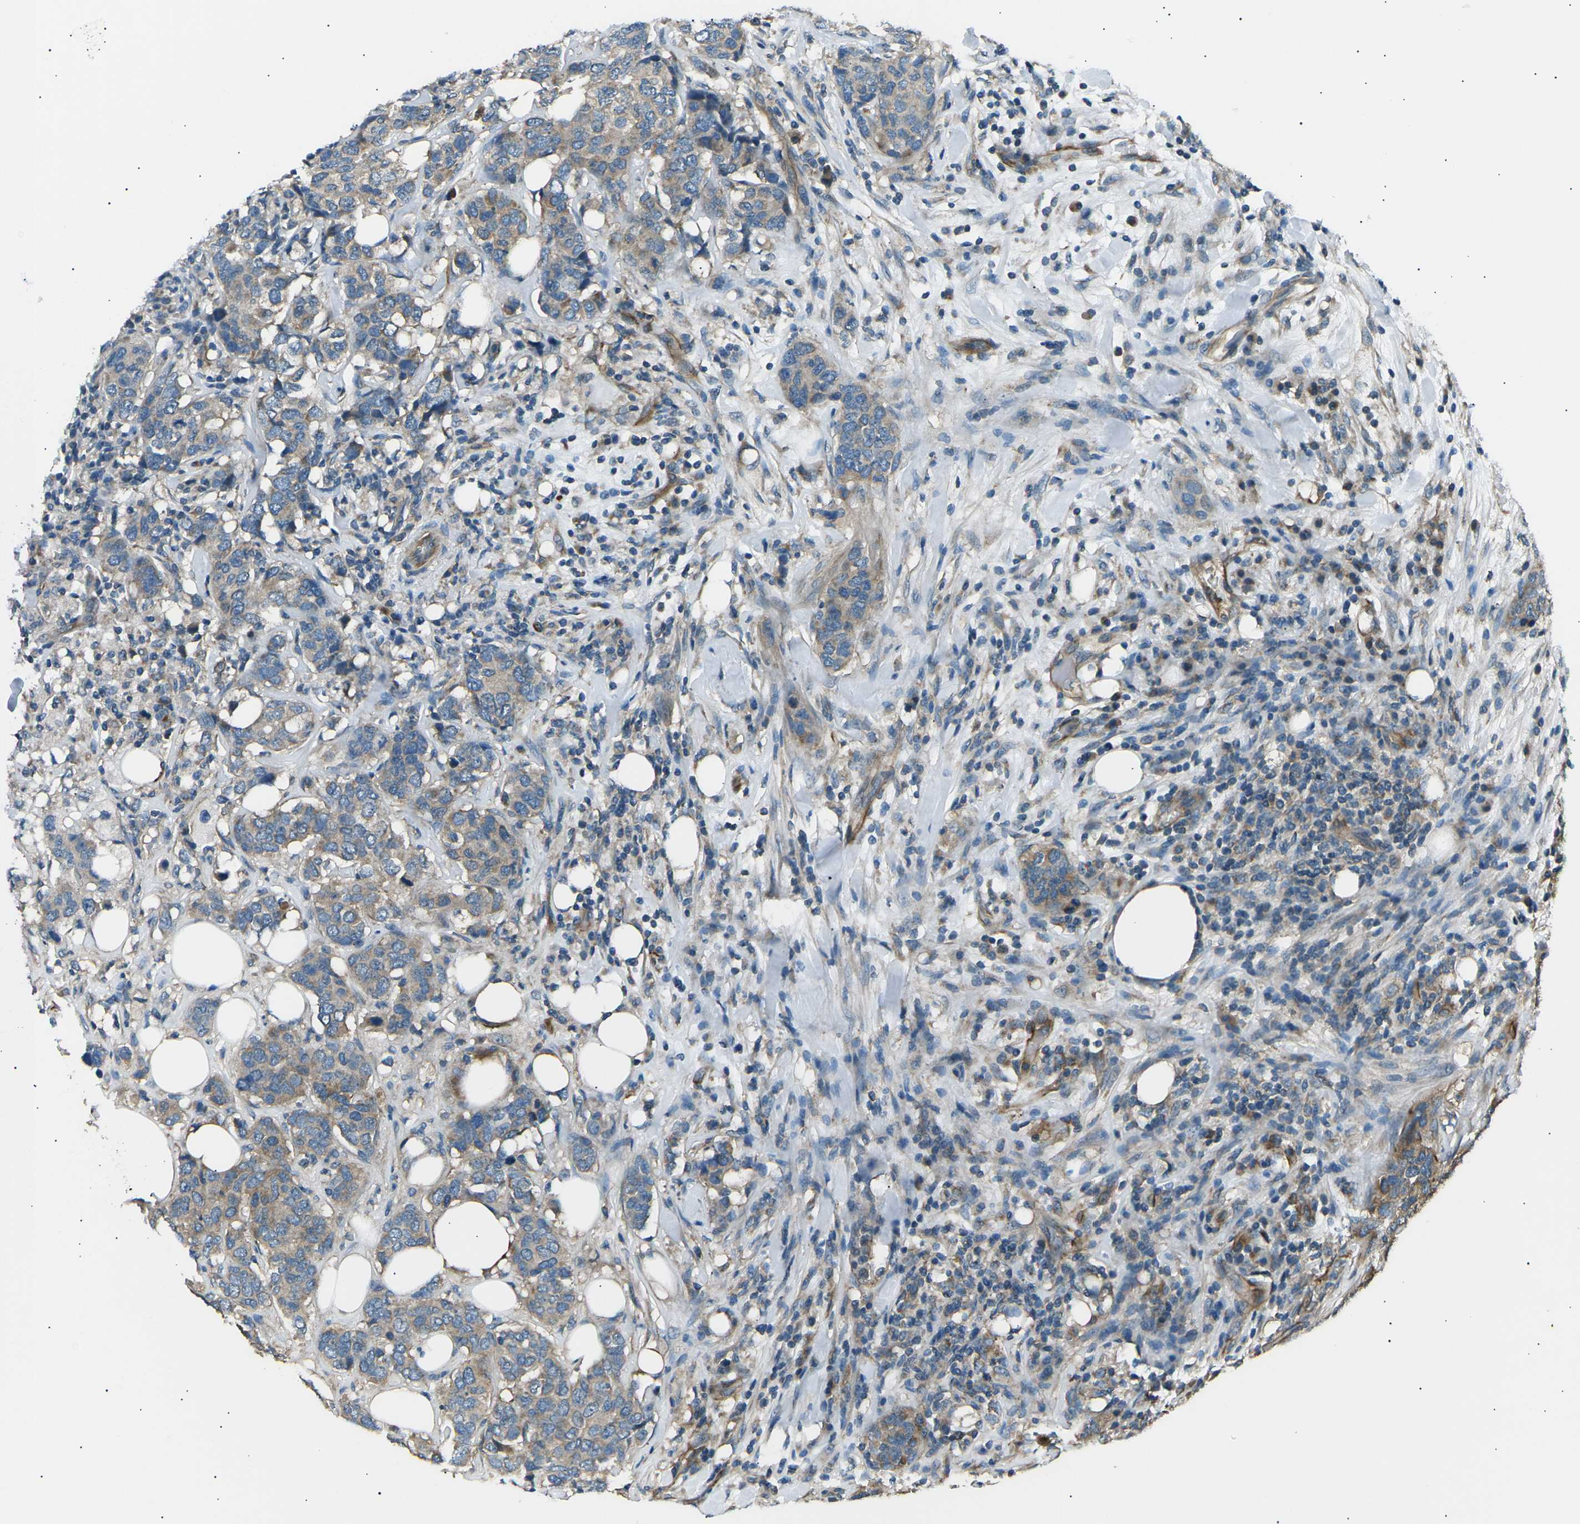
{"staining": {"intensity": "weak", "quantity": ">75%", "location": "cytoplasmic/membranous"}, "tissue": "breast cancer", "cell_type": "Tumor cells", "image_type": "cancer", "snomed": [{"axis": "morphology", "description": "Lobular carcinoma"}, {"axis": "topography", "description": "Breast"}], "caption": "Lobular carcinoma (breast) tissue reveals weak cytoplasmic/membranous staining in approximately >75% of tumor cells, visualized by immunohistochemistry.", "gene": "SLK", "patient": {"sex": "female", "age": 59}}